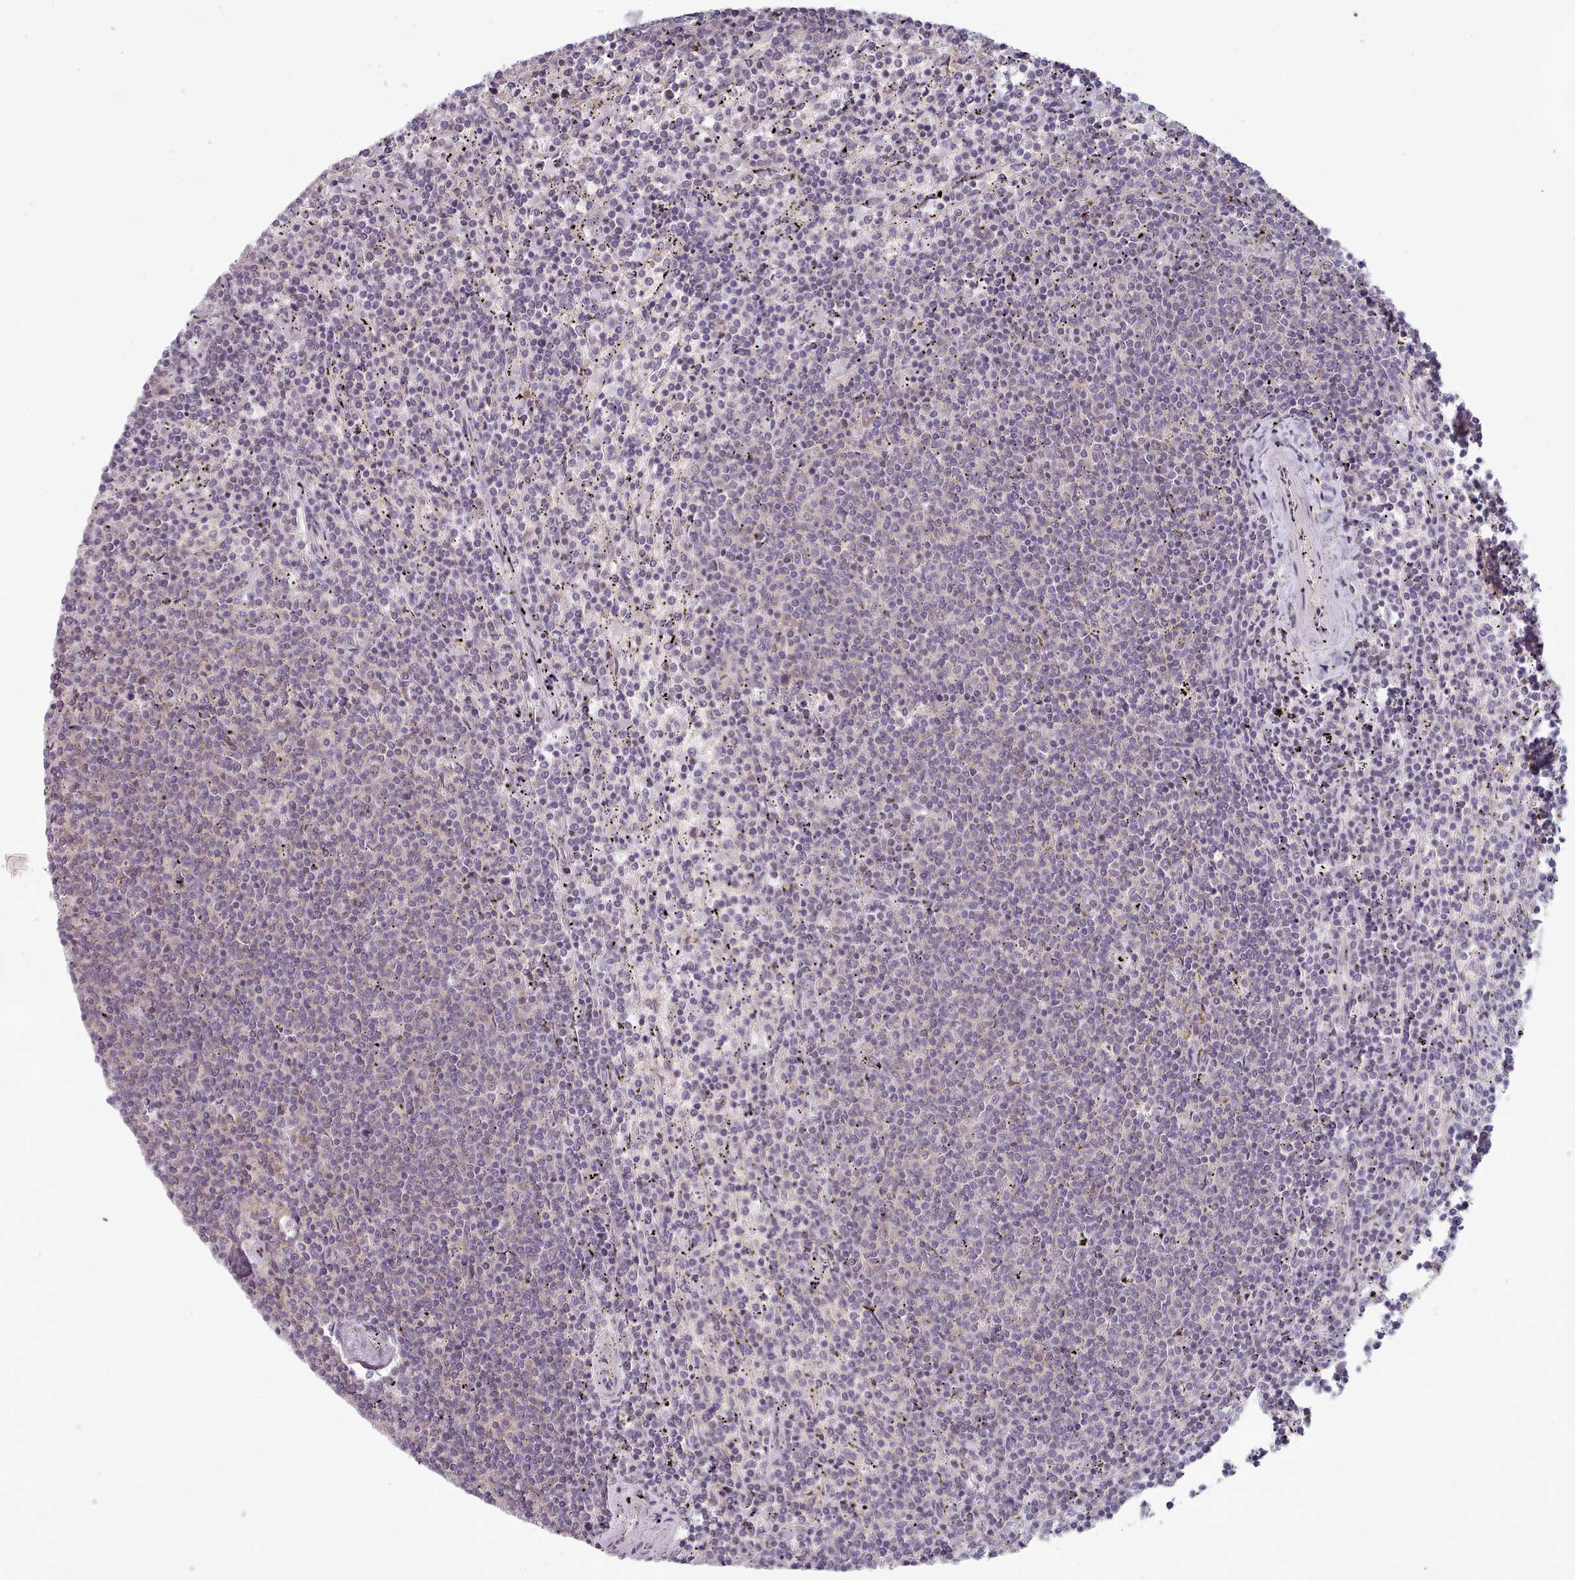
{"staining": {"intensity": "negative", "quantity": "none", "location": "none"}, "tissue": "lymphoma", "cell_type": "Tumor cells", "image_type": "cancer", "snomed": [{"axis": "morphology", "description": "Malignant lymphoma, non-Hodgkin's type, Low grade"}, {"axis": "topography", "description": "Spleen"}], "caption": "High power microscopy image of an immunohistochemistry image of lymphoma, revealing no significant staining in tumor cells.", "gene": "CLNS1A", "patient": {"sex": "female", "age": 50}}